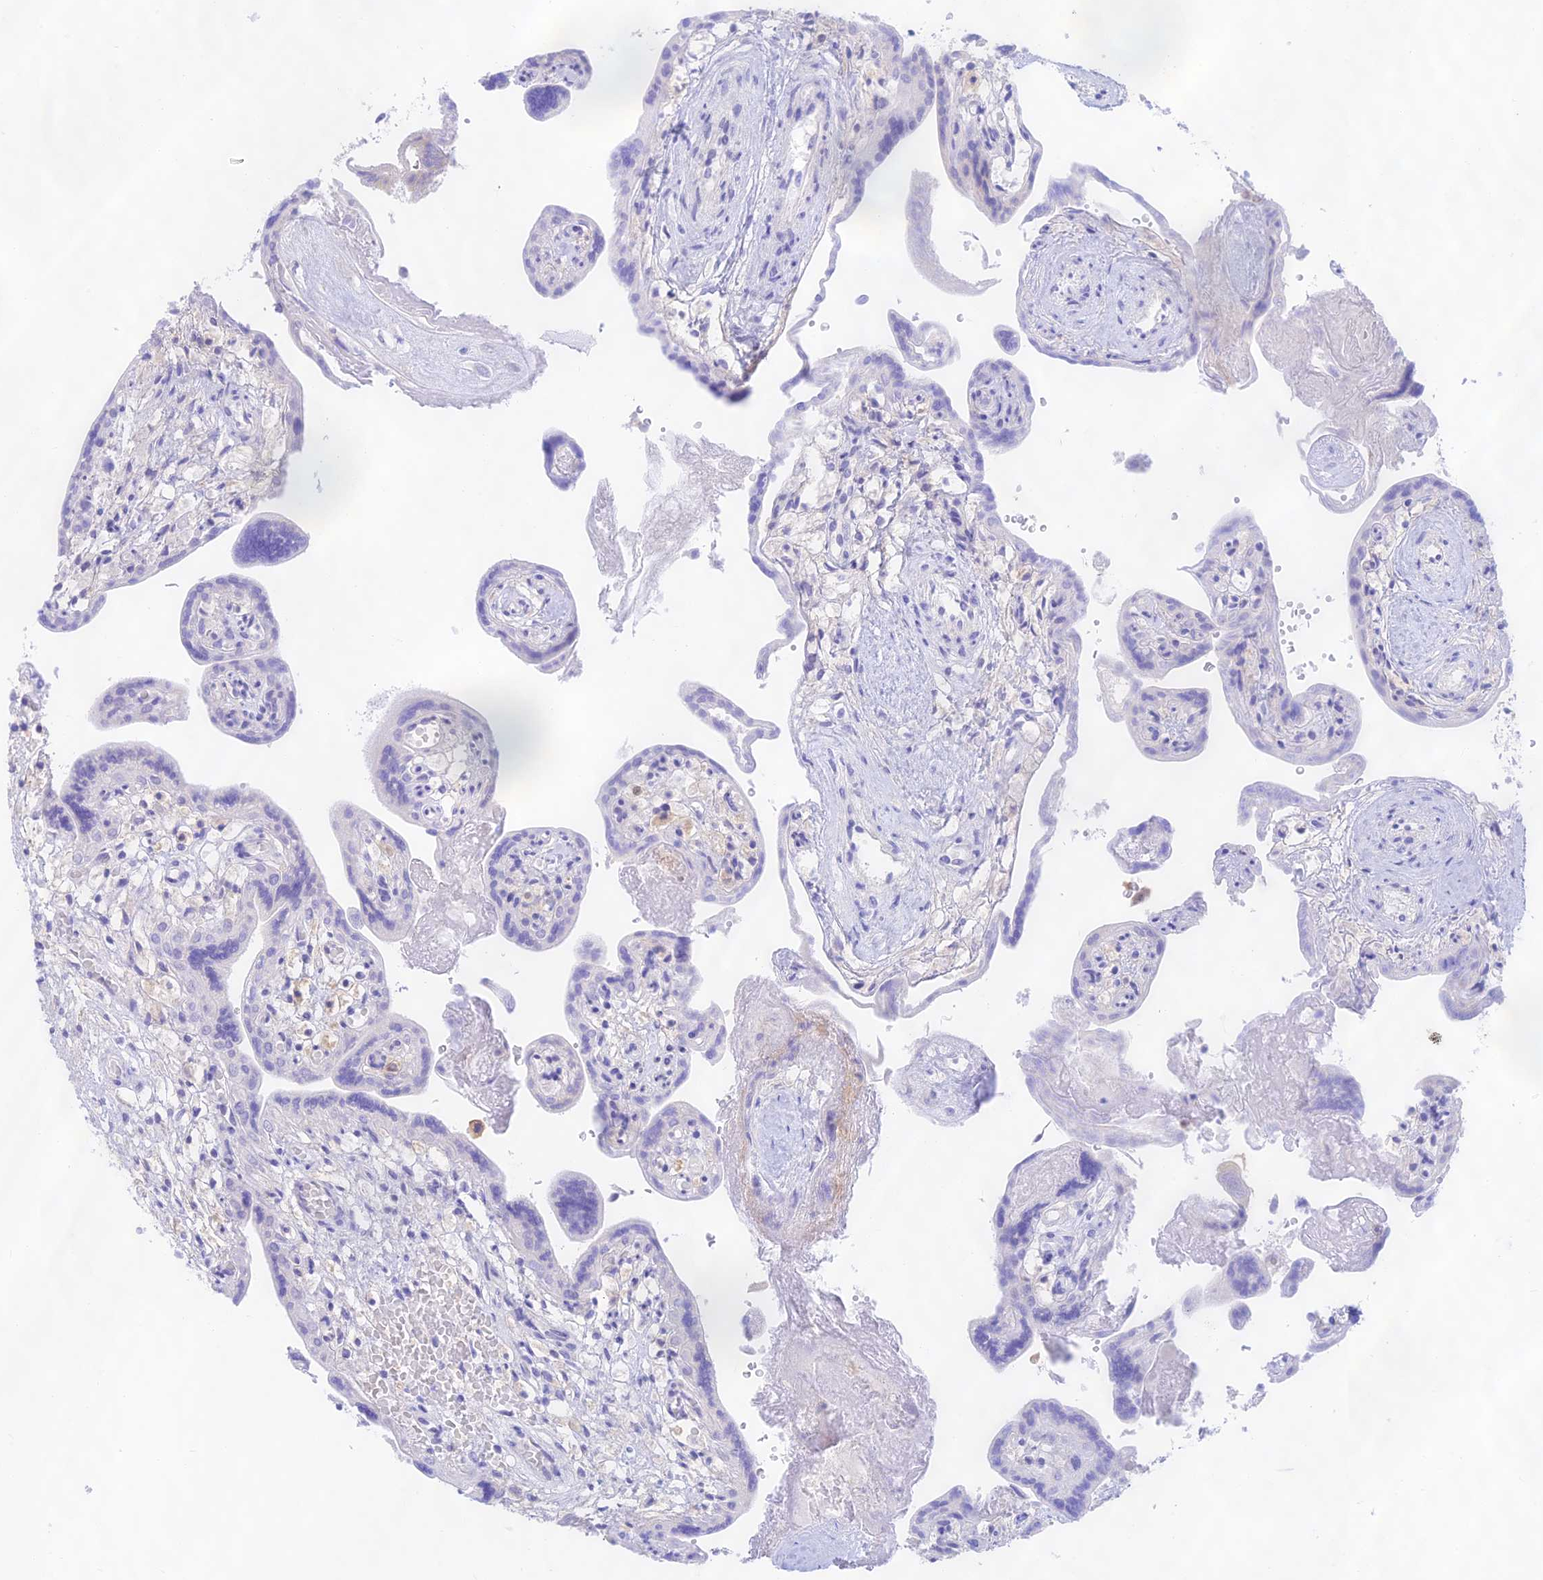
{"staining": {"intensity": "negative", "quantity": "none", "location": "none"}, "tissue": "placenta", "cell_type": "Trophoblastic cells", "image_type": "normal", "snomed": [{"axis": "morphology", "description": "Normal tissue, NOS"}, {"axis": "topography", "description": "Placenta"}], "caption": "The micrograph exhibits no staining of trophoblastic cells in unremarkable placenta. (DAB (3,3'-diaminobenzidine) immunohistochemistry (IHC) with hematoxylin counter stain).", "gene": "DENND1C", "patient": {"sex": "female", "age": 37}}